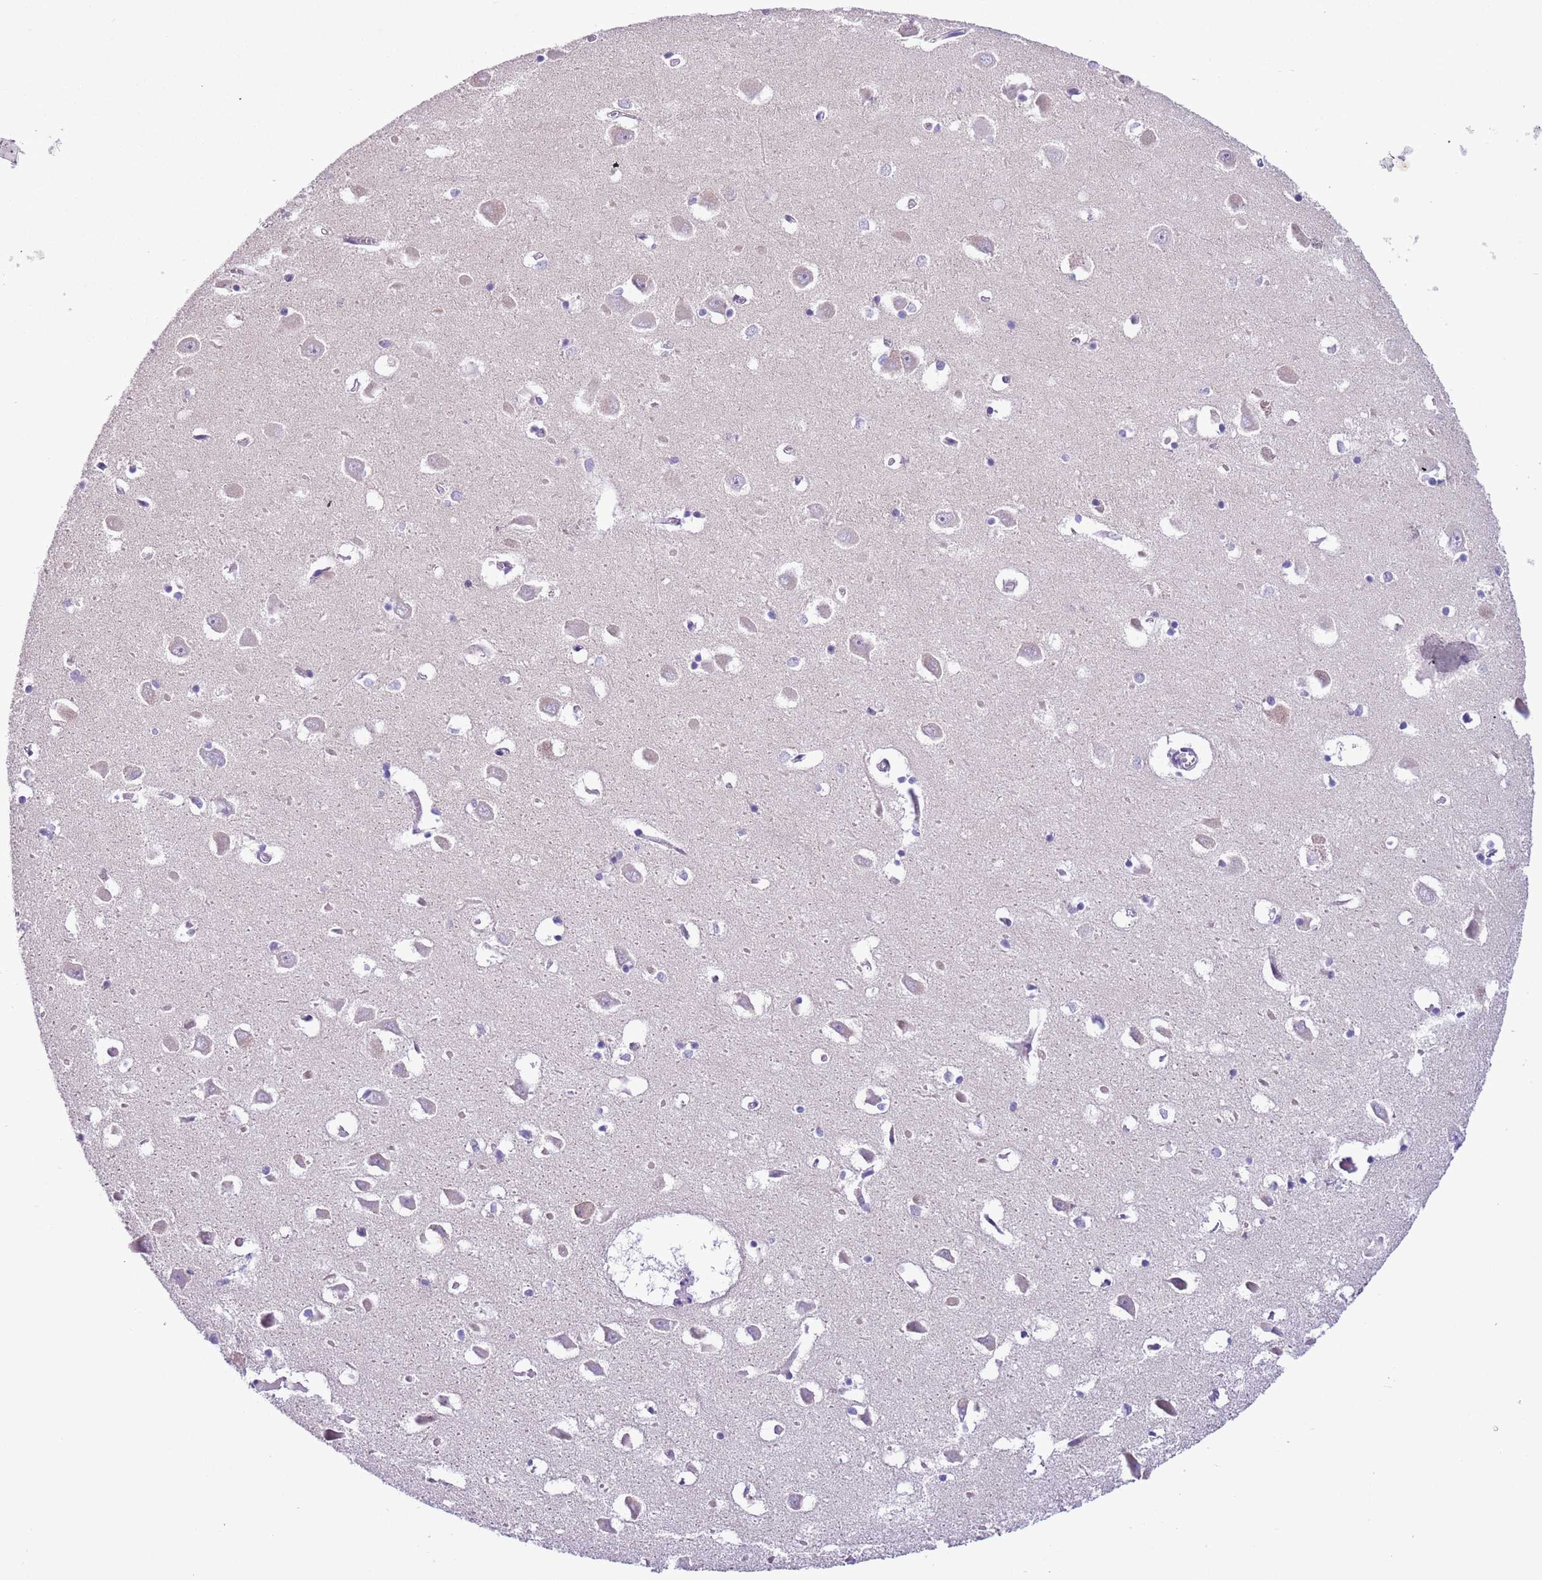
{"staining": {"intensity": "negative", "quantity": "none", "location": "none"}, "tissue": "hippocampus", "cell_type": "Glial cells", "image_type": "normal", "snomed": [{"axis": "morphology", "description": "Normal tissue, NOS"}, {"axis": "topography", "description": "Hippocampus"}], "caption": "The histopathology image shows no significant positivity in glial cells of hippocampus. (DAB (3,3'-diaminobenzidine) immunohistochemistry visualized using brightfield microscopy, high magnification).", "gene": "ZNF697", "patient": {"sex": "male", "age": 70}}